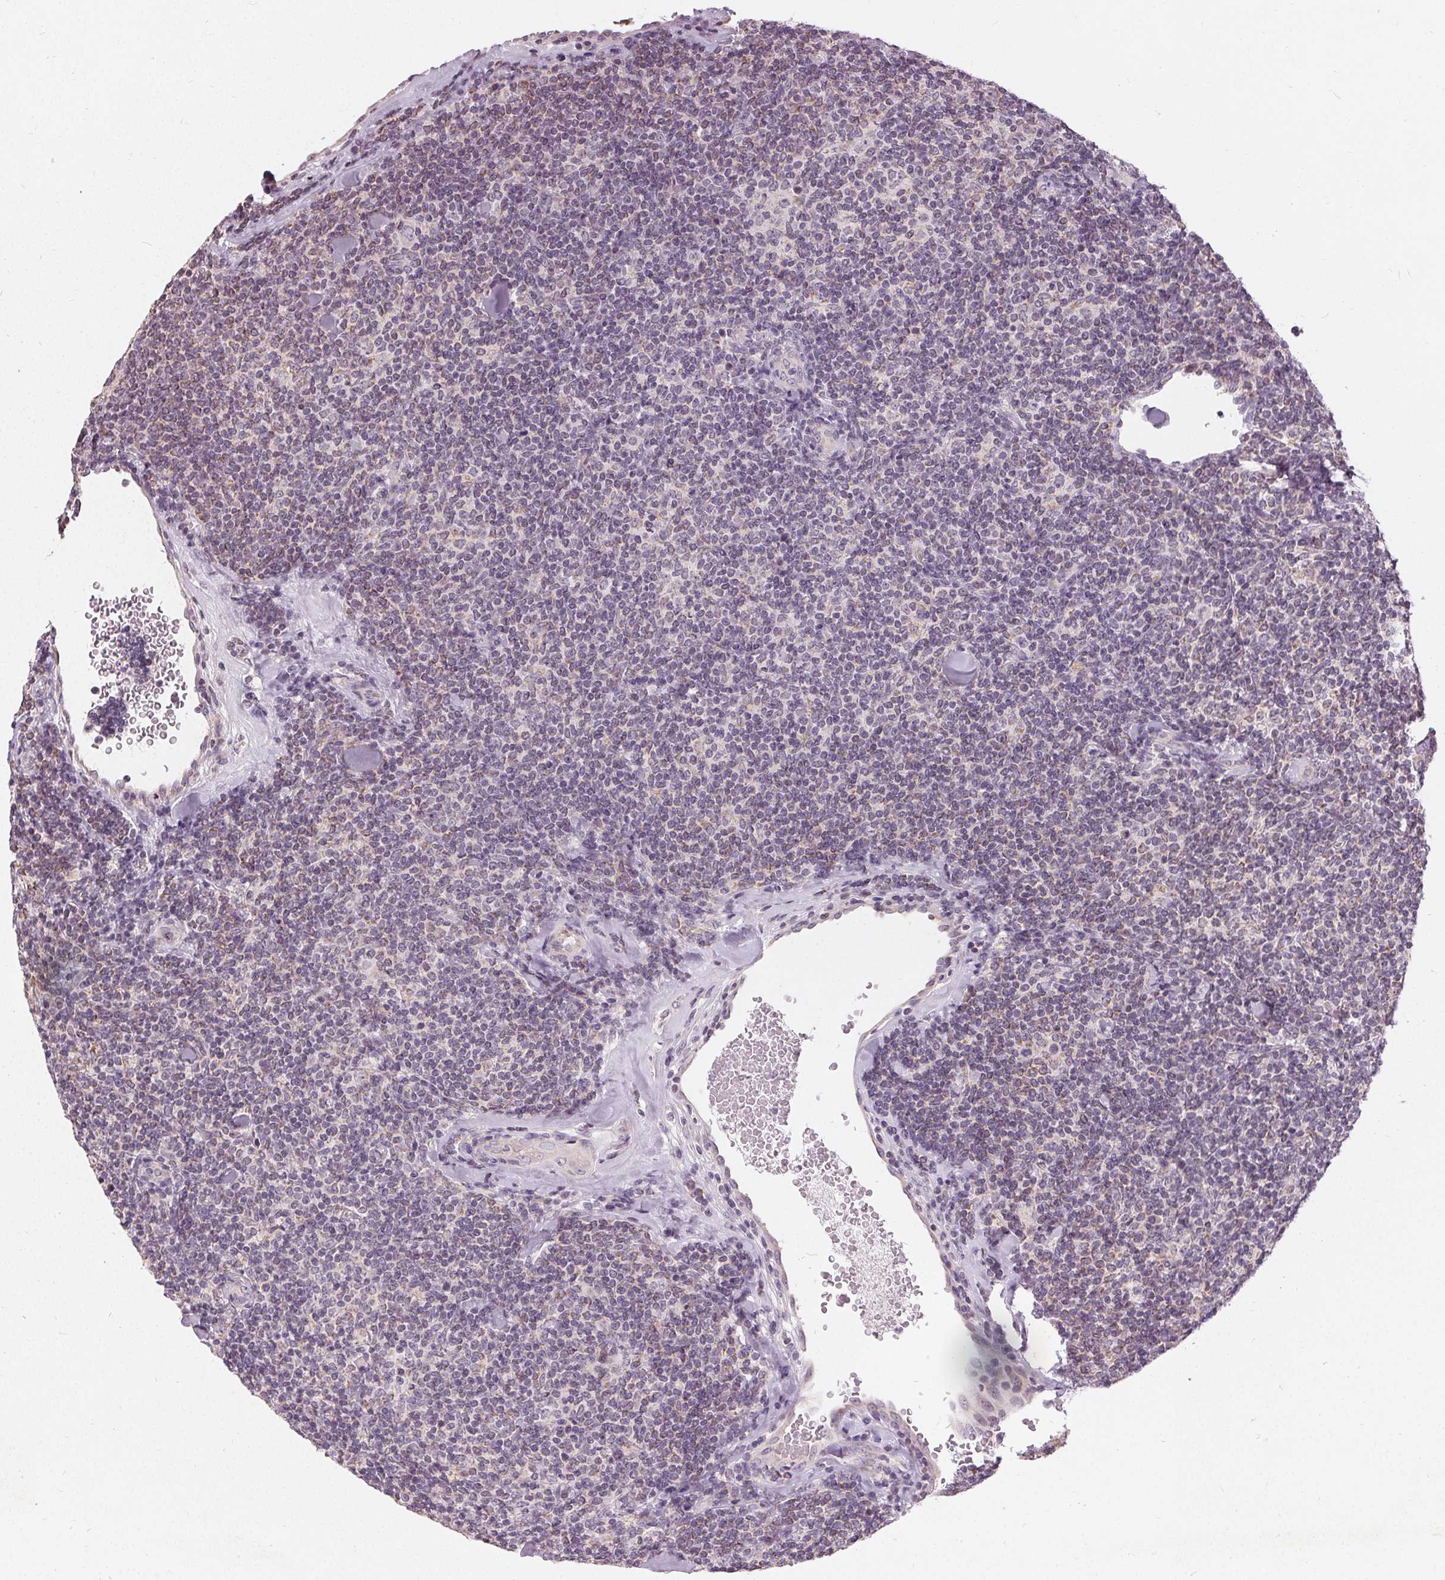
{"staining": {"intensity": "negative", "quantity": "none", "location": "none"}, "tissue": "lymphoma", "cell_type": "Tumor cells", "image_type": "cancer", "snomed": [{"axis": "morphology", "description": "Malignant lymphoma, non-Hodgkin's type, Low grade"}, {"axis": "topography", "description": "Lymph node"}], "caption": "DAB immunohistochemical staining of human low-grade malignant lymphoma, non-Hodgkin's type reveals no significant positivity in tumor cells.", "gene": "TRIM60", "patient": {"sex": "female", "age": 56}}